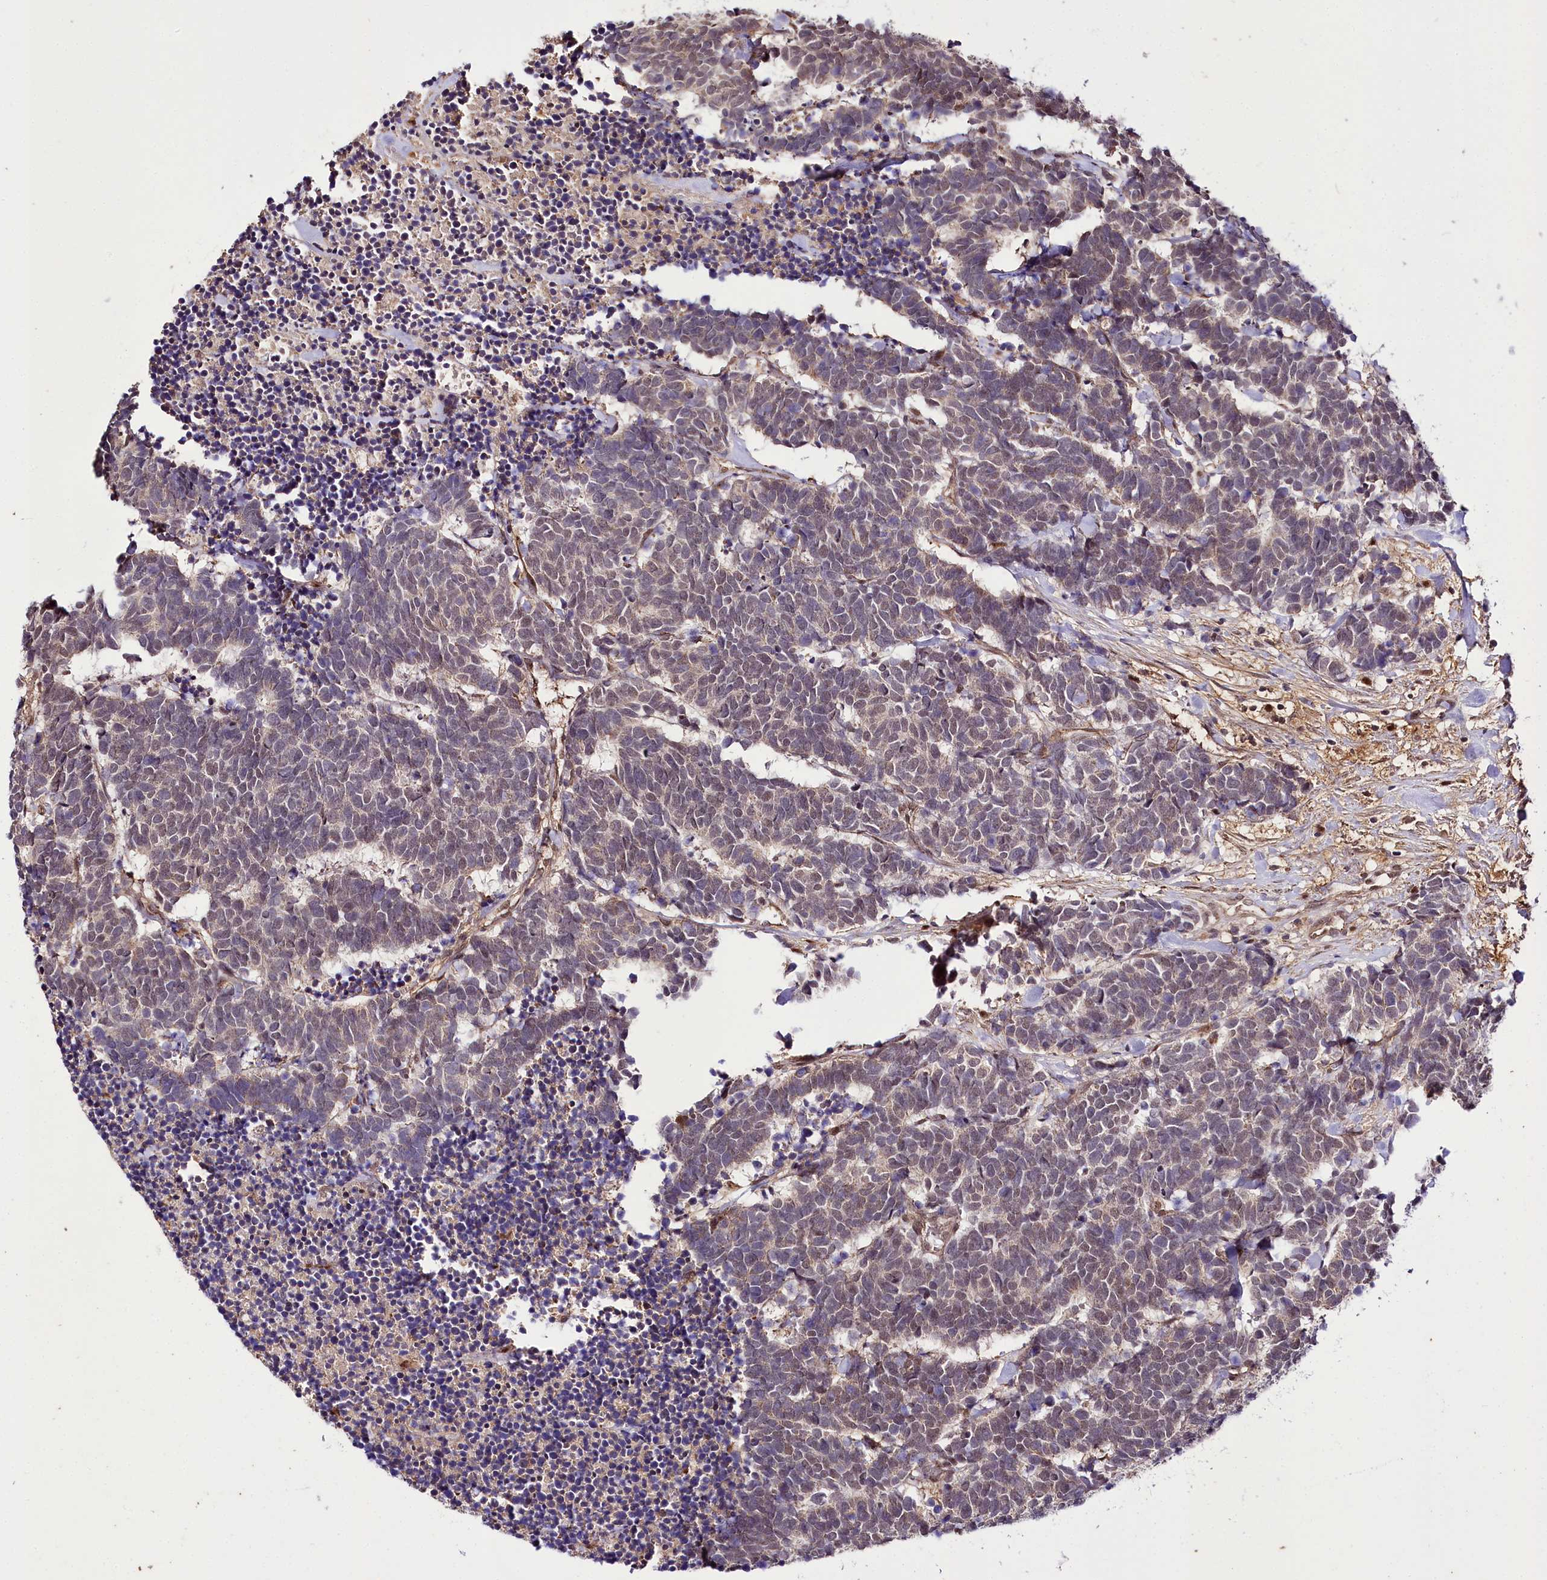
{"staining": {"intensity": "weak", "quantity": "25%-75%", "location": "nuclear"}, "tissue": "carcinoid", "cell_type": "Tumor cells", "image_type": "cancer", "snomed": [{"axis": "morphology", "description": "Carcinoma, NOS"}, {"axis": "morphology", "description": "Carcinoid, malignant, NOS"}, {"axis": "topography", "description": "Urinary bladder"}], "caption": "Immunohistochemical staining of carcinoma displays low levels of weak nuclear protein staining in about 25%-75% of tumor cells. Ihc stains the protein of interest in brown and the nuclei are stained blue.", "gene": "GNL3L", "patient": {"sex": "male", "age": 57}}